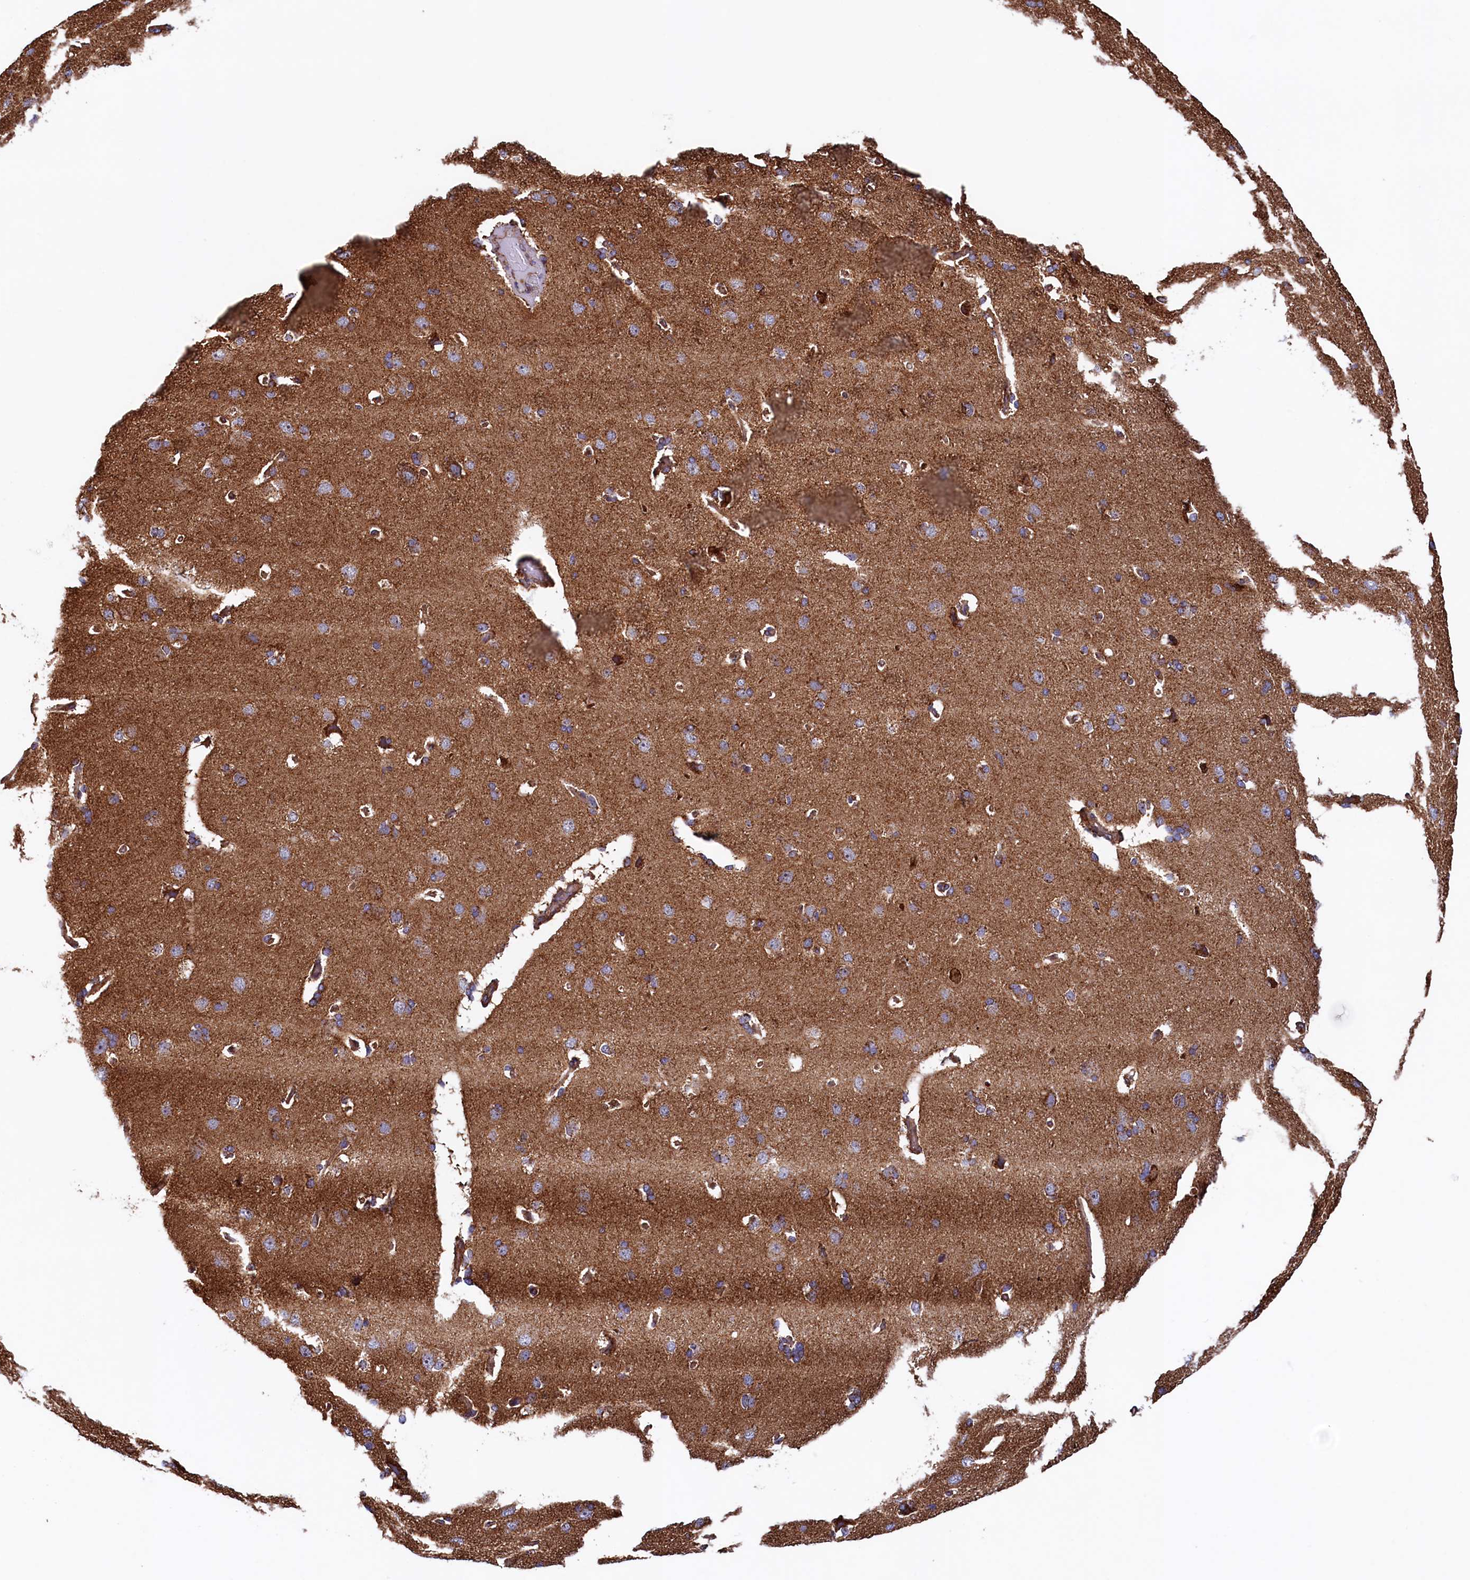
{"staining": {"intensity": "moderate", "quantity": ">75%", "location": "cytoplasmic/membranous"}, "tissue": "cerebral cortex", "cell_type": "Endothelial cells", "image_type": "normal", "snomed": [{"axis": "morphology", "description": "Normal tissue, NOS"}, {"axis": "topography", "description": "Cerebral cortex"}], "caption": "Endothelial cells reveal medium levels of moderate cytoplasmic/membranous expression in about >75% of cells in unremarkable human cerebral cortex.", "gene": "UBE3B", "patient": {"sex": "male", "age": 62}}